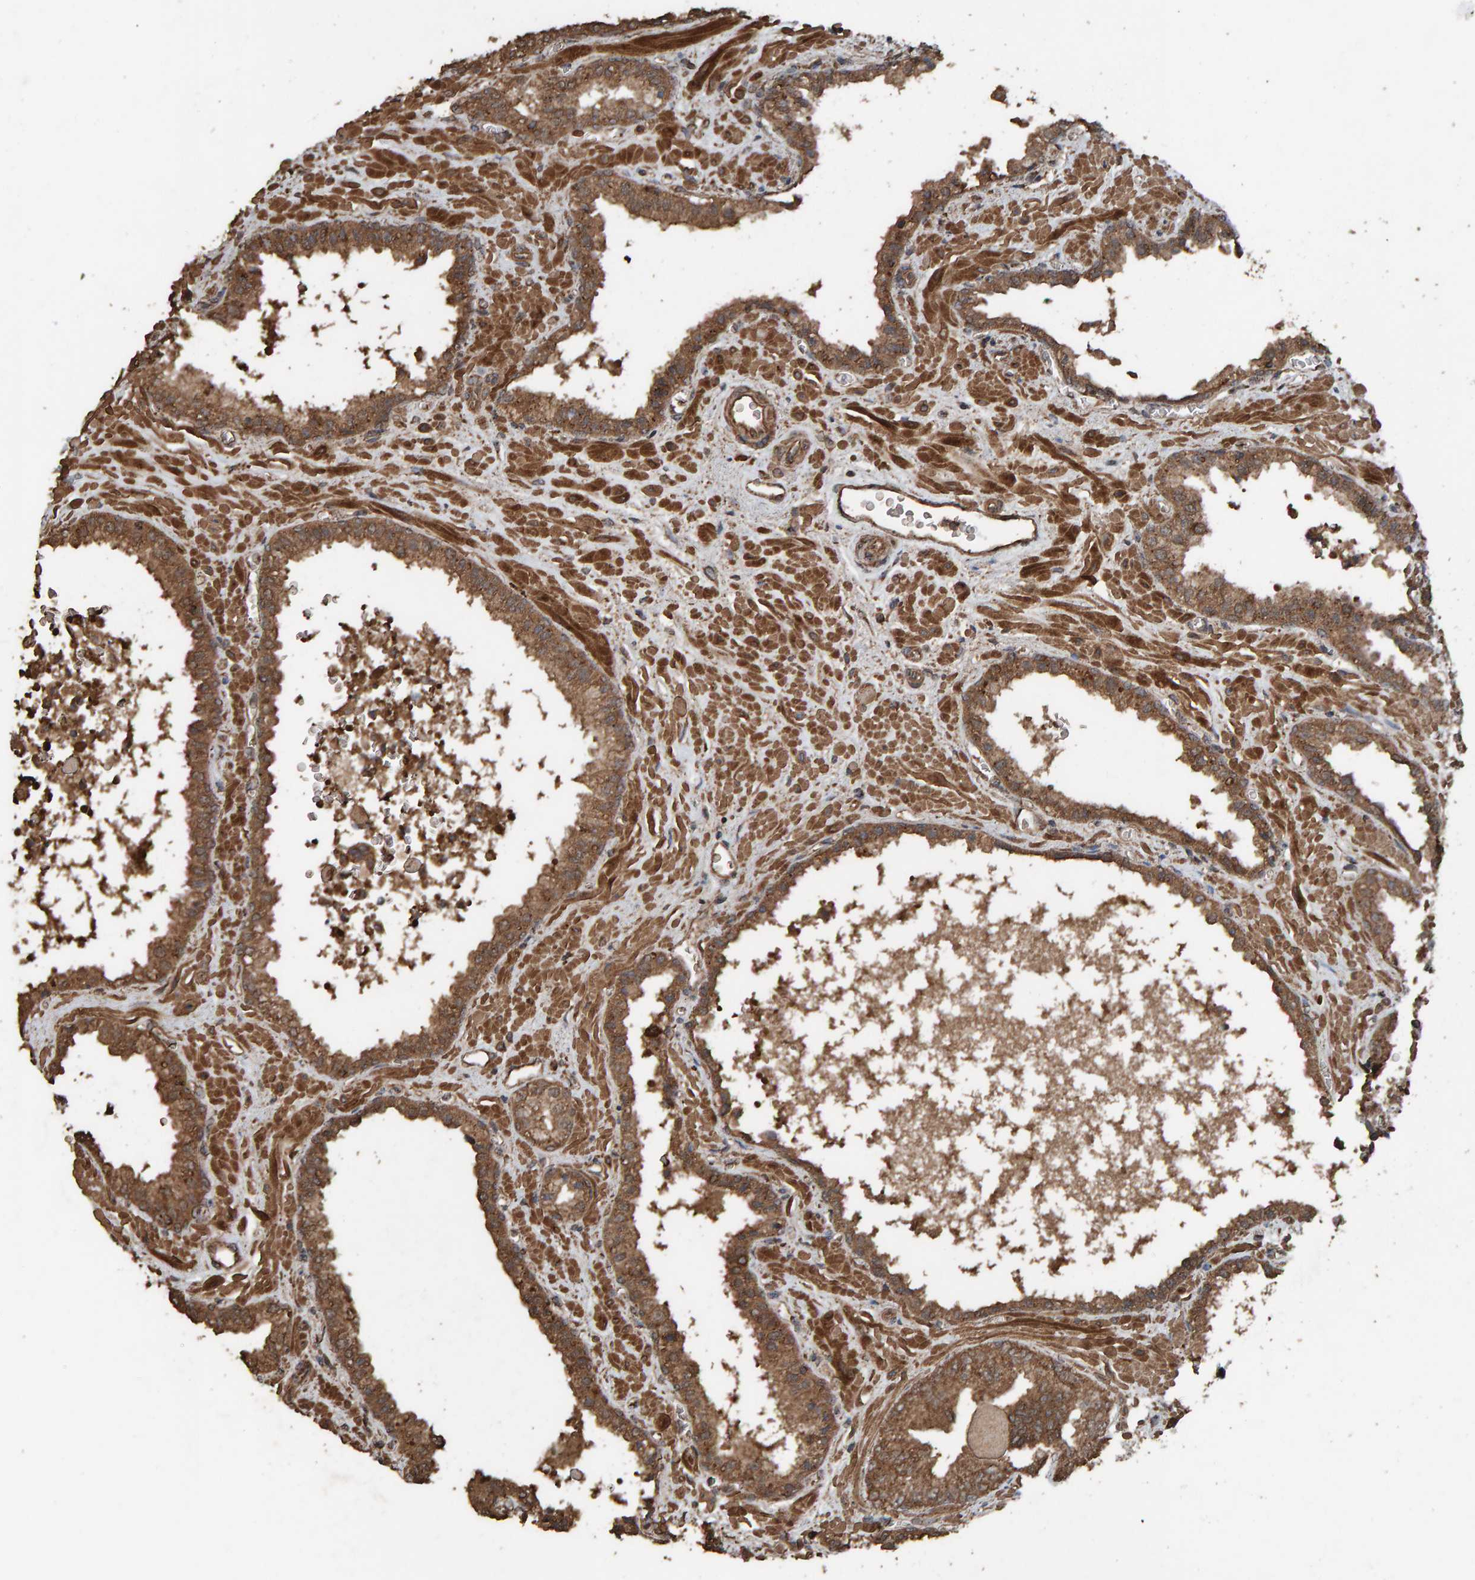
{"staining": {"intensity": "moderate", "quantity": ">75%", "location": "cytoplasmic/membranous"}, "tissue": "prostate cancer", "cell_type": "Tumor cells", "image_type": "cancer", "snomed": [{"axis": "morphology", "description": "Adenocarcinoma, Low grade"}, {"axis": "topography", "description": "Prostate"}], "caption": "A photomicrograph of human prostate cancer stained for a protein reveals moderate cytoplasmic/membranous brown staining in tumor cells. (DAB (3,3'-diaminobenzidine) IHC with brightfield microscopy, high magnification).", "gene": "DUS1L", "patient": {"sex": "male", "age": 71}}